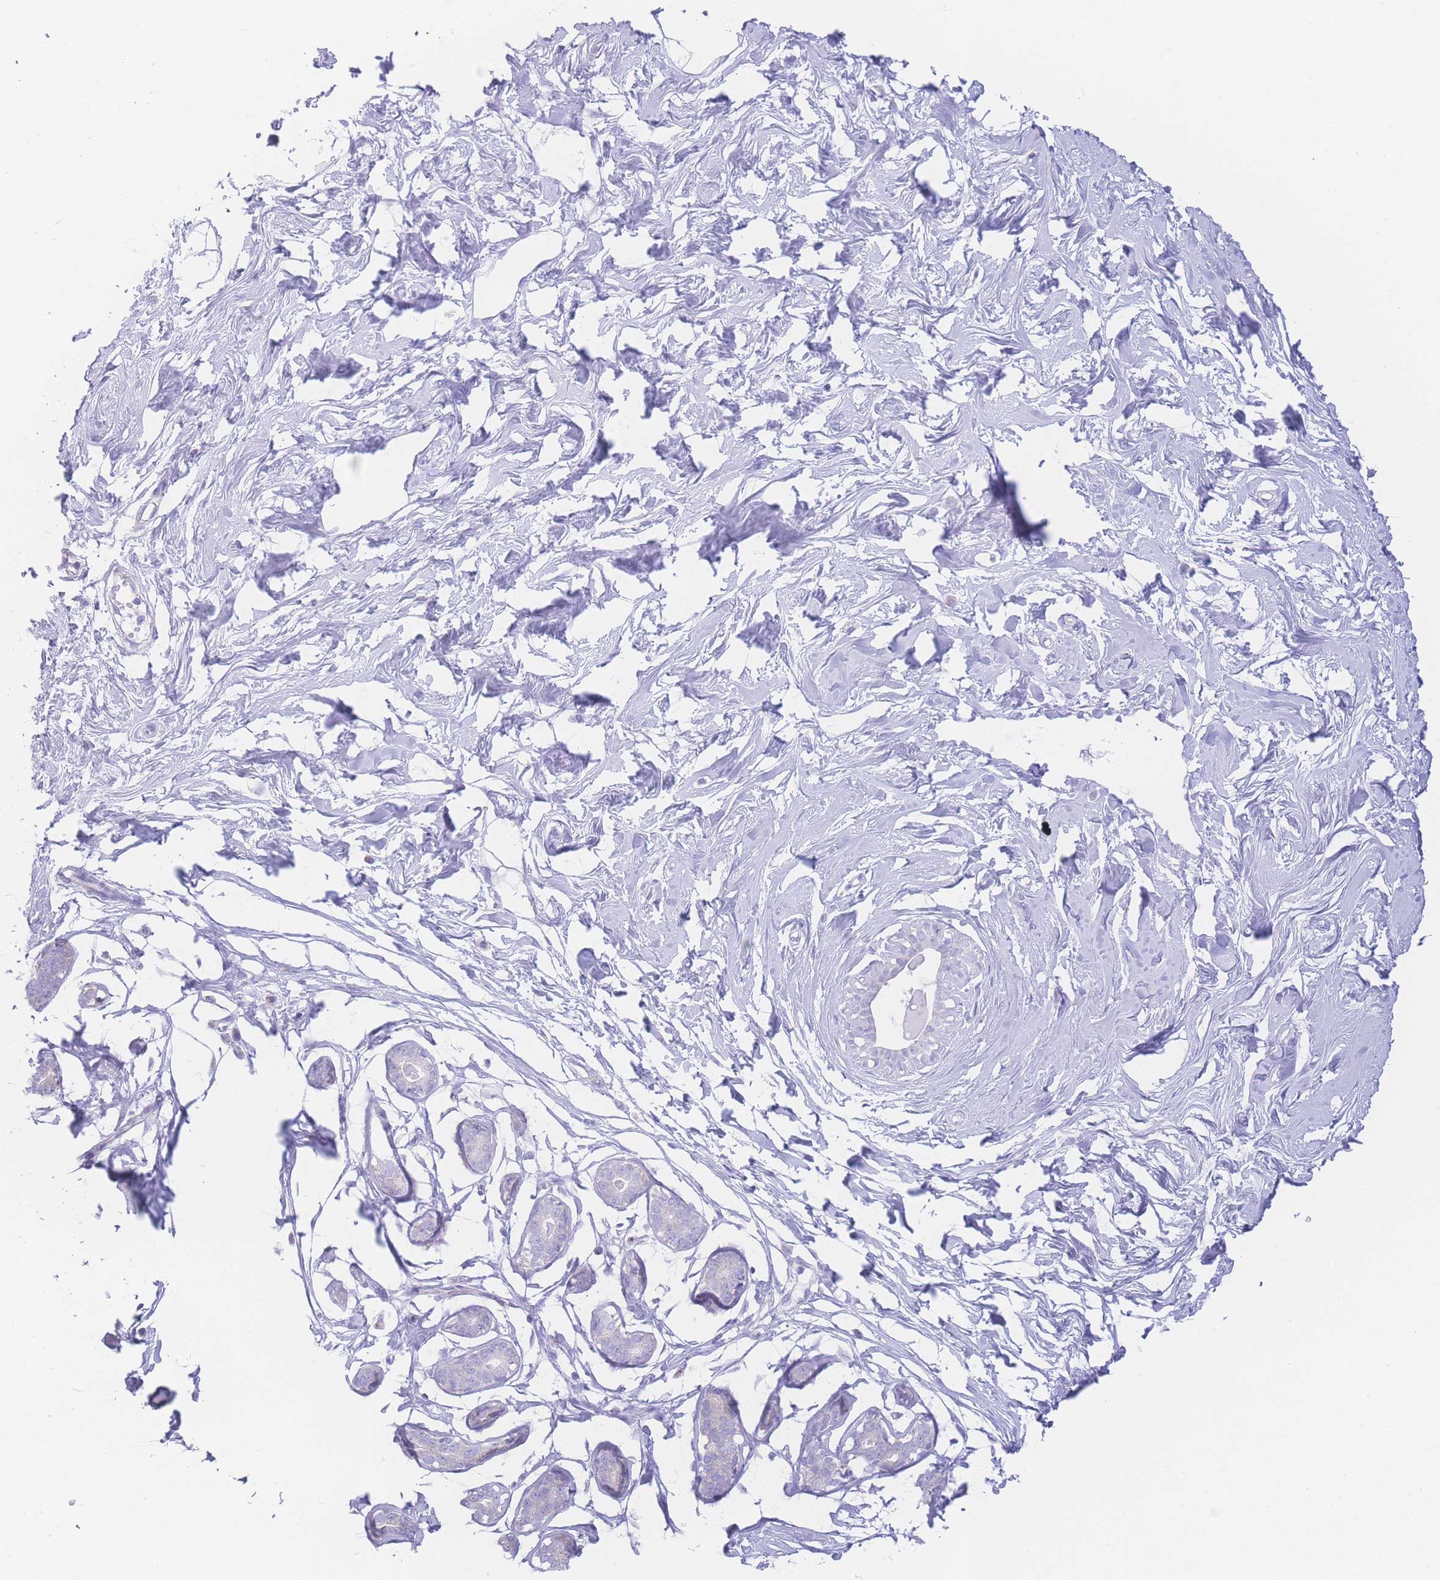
{"staining": {"intensity": "negative", "quantity": "none", "location": "none"}, "tissue": "breast", "cell_type": "Adipocytes", "image_type": "normal", "snomed": [{"axis": "morphology", "description": "Normal tissue, NOS"}, {"axis": "morphology", "description": "Adenoma, NOS"}, {"axis": "topography", "description": "Breast"}], "caption": "High magnification brightfield microscopy of benign breast stained with DAB (brown) and counterstained with hematoxylin (blue): adipocytes show no significant positivity.", "gene": "NBEAL1", "patient": {"sex": "female", "age": 23}}